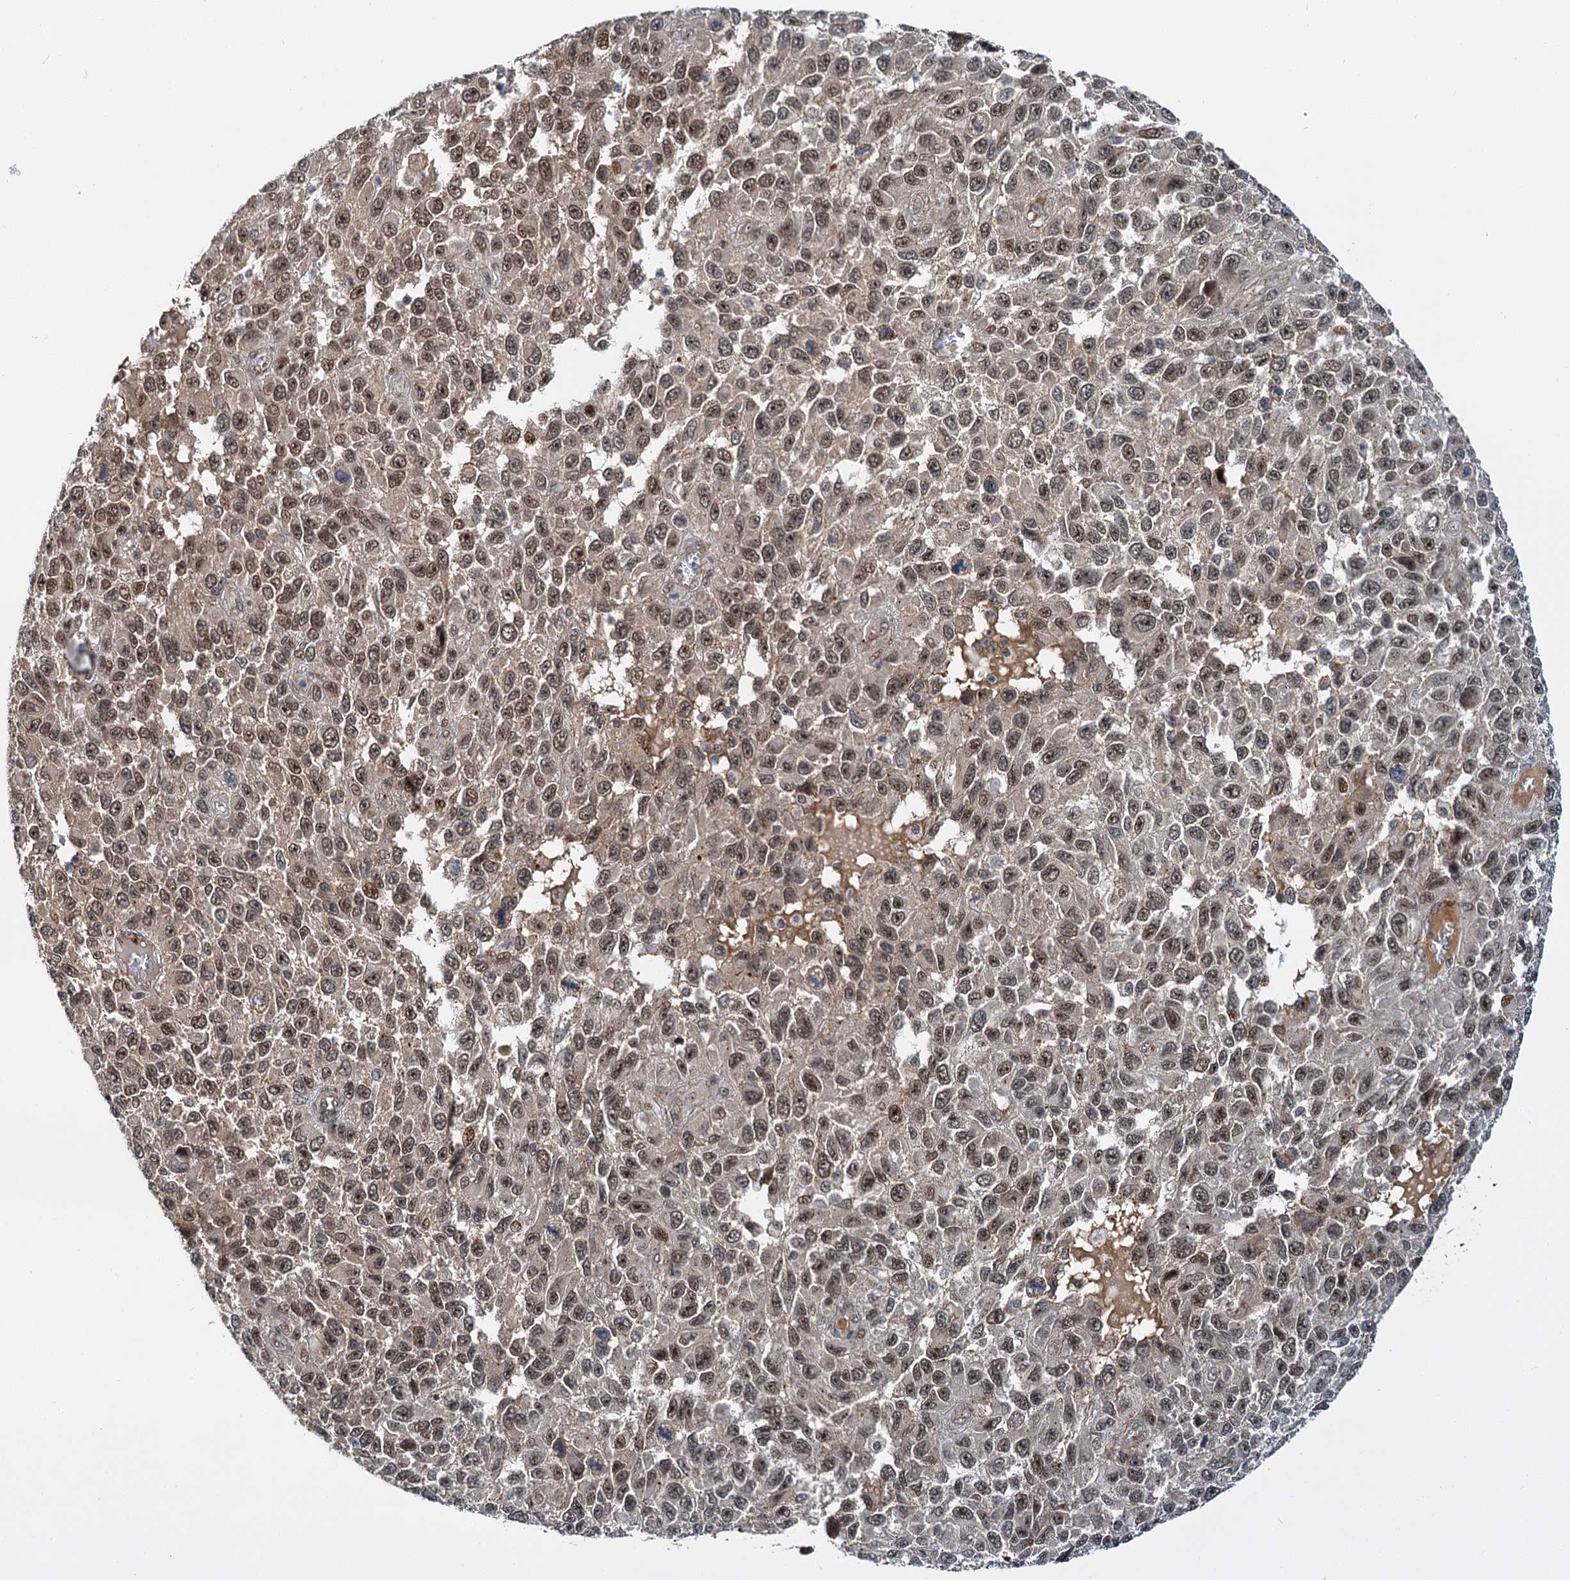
{"staining": {"intensity": "moderate", "quantity": ">75%", "location": "nuclear"}, "tissue": "melanoma", "cell_type": "Tumor cells", "image_type": "cancer", "snomed": [{"axis": "morphology", "description": "Normal tissue, NOS"}, {"axis": "morphology", "description": "Malignant melanoma, NOS"}, {"axis": "topography", "description": "Skin"}], "caption": "Malignant melanoma stained with immunohistochemistry (IHC) shows moderate nuclear staining in about >75% of tumor cells.", "gene": "MBD6", "patient": {"sex": "female", "age": 96}}